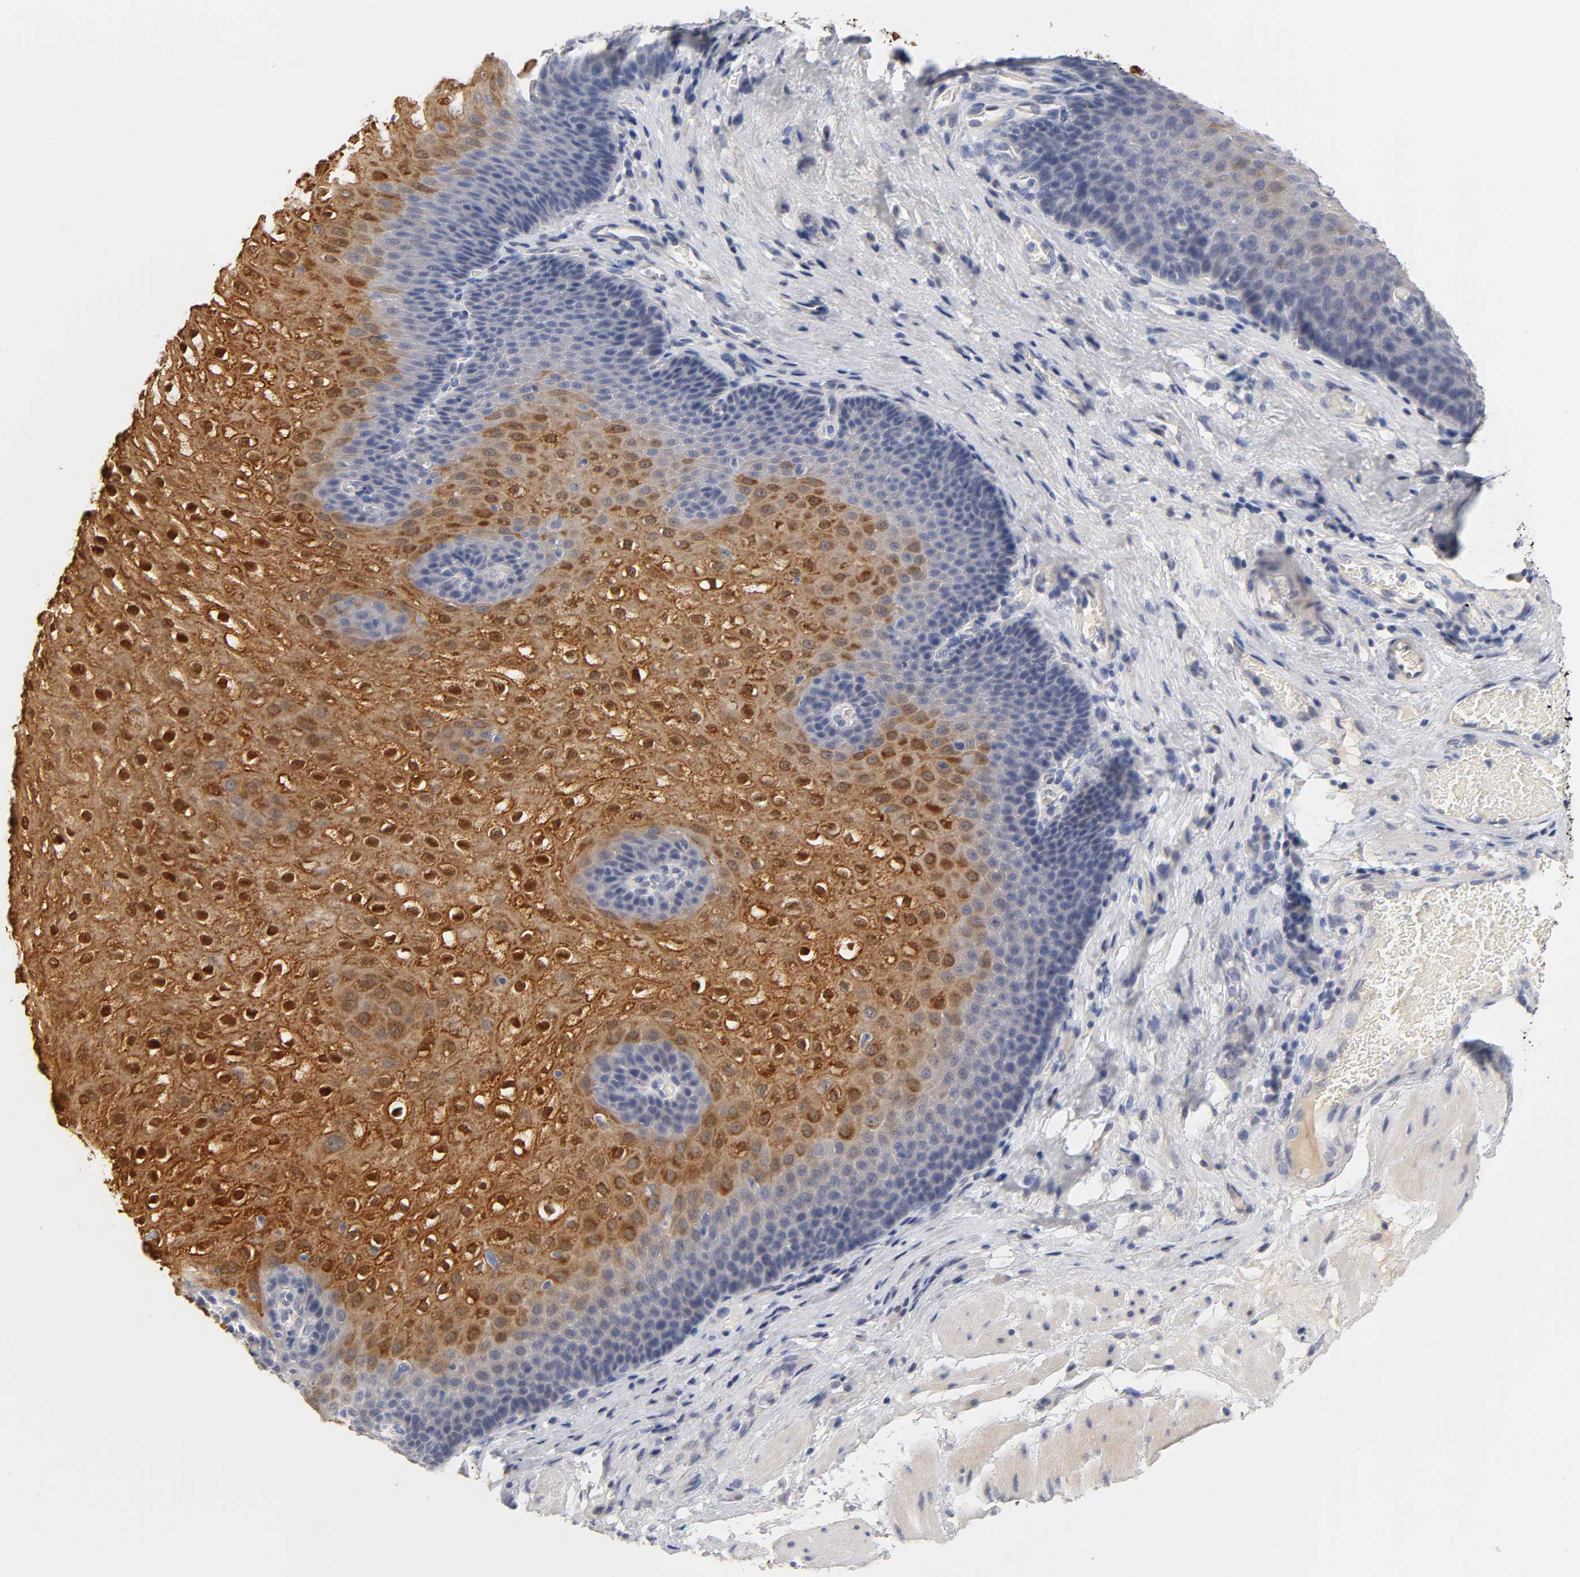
{"staining": {"intensity": "strong", "quantity": "25%-75%", "location": "cytoplasmic/membranous,nuclear"}, "tissue": "esophagus", "cell_type": "Squamous epithelial cells", "image_type": "normal", "snomed": [{"axis": "morphology", "description": "Normal tissue, NOS"}, {"axis": "topography", "description": "Esophagus"}], "caption": "The photomicrograph exhibits a brown stain indicating the presence of a protein in the cytoplasmic/membranous,nuclear of squamous epithelial cells in esophagus.", "gene": "OVOL1", "patient": {"sex": "male", "age": 48}}